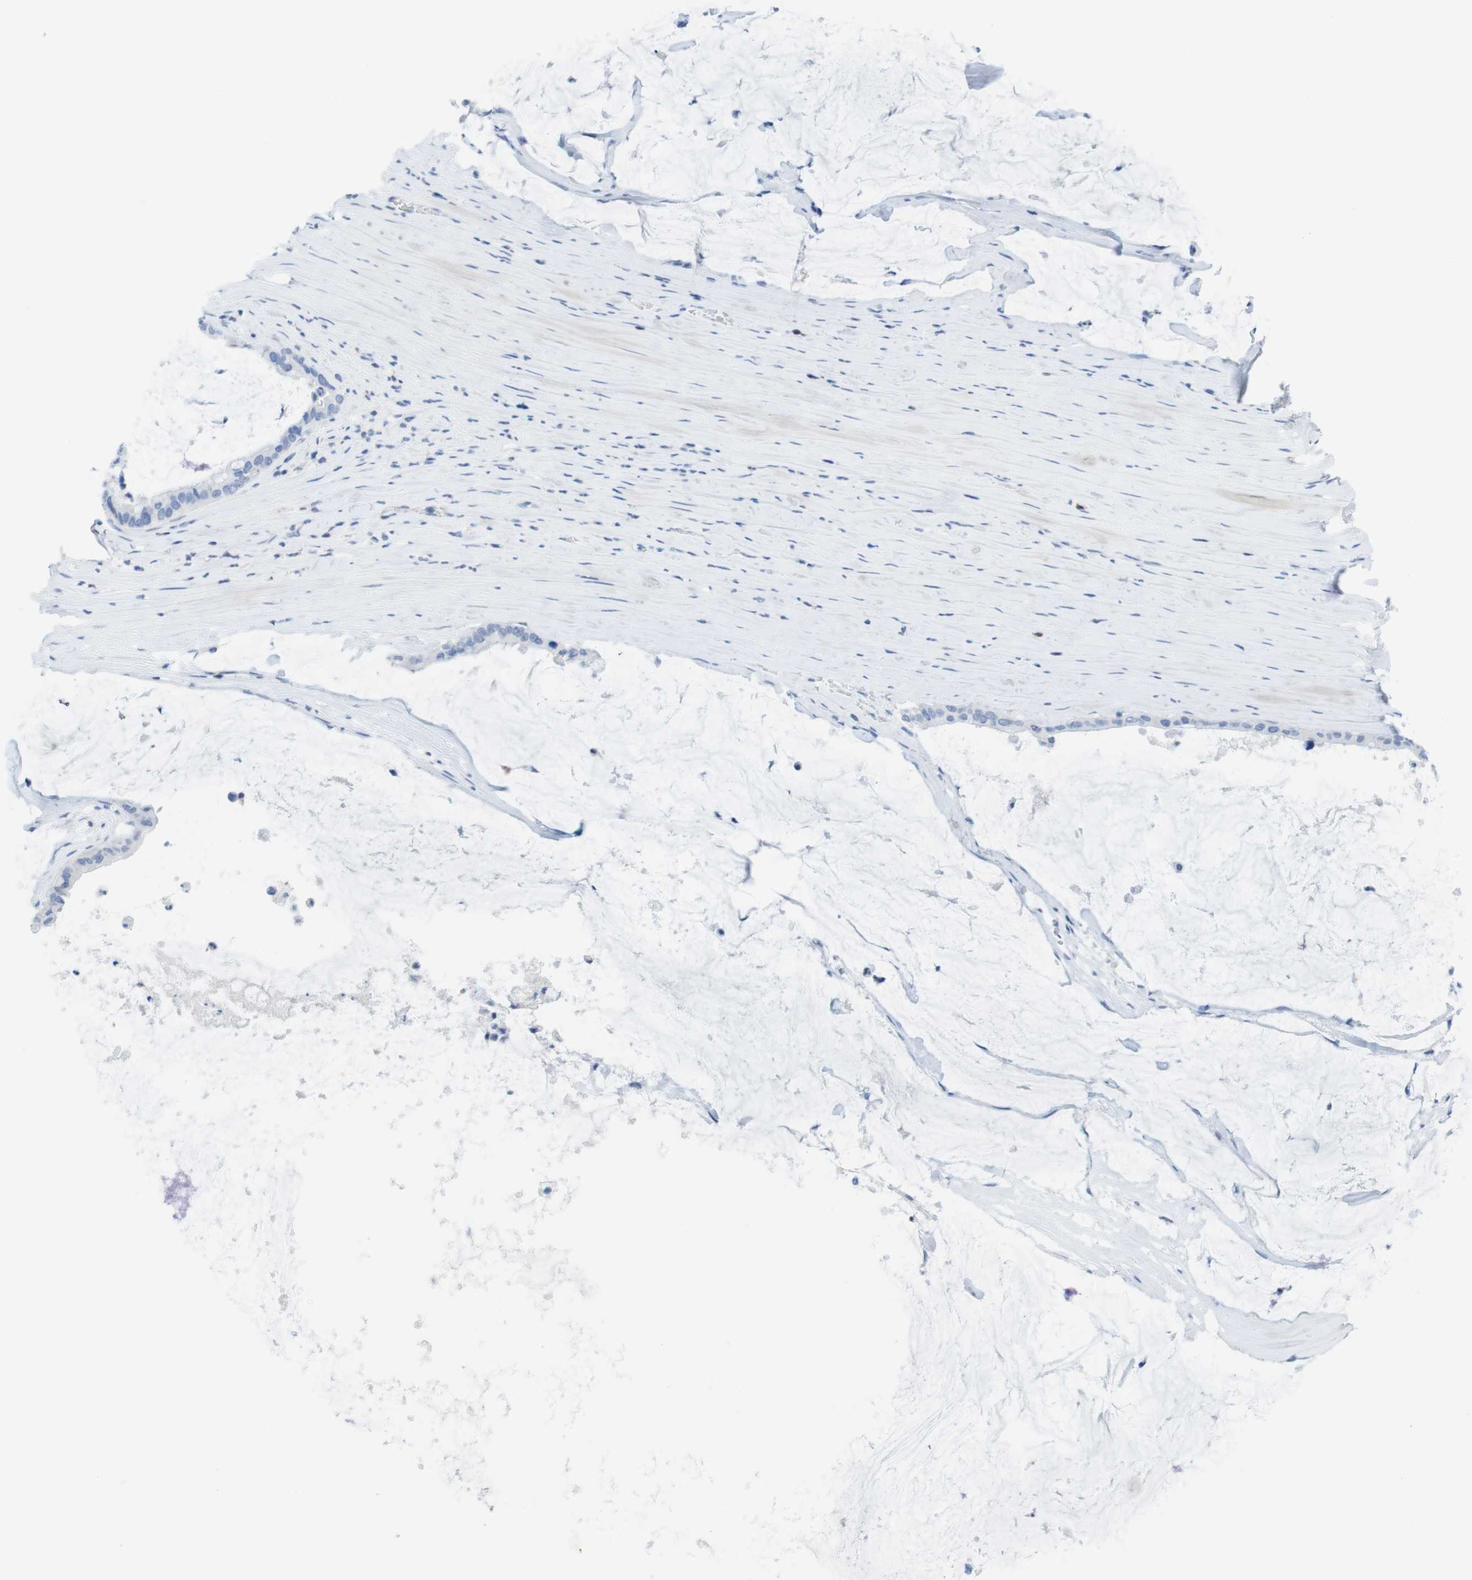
{"staining": {"intensity": "negative", "quantity": "none", "location": "none"}, "tissue": "pancreatic cancer", "cell_type": "Tumor cells", "image_type": "cancer", "snomed": [{"axis": "morphology", "description": "Adenocarcinoma, NOS"}, {"axis": "topography", "description": "Pancreas"}], "caption": "Tumor cells are negative for brown protein staining in pancreatic cancer (adenocarcinoma).", "gene": "CD5", "patient": {"sex": "male", "age": 41}}